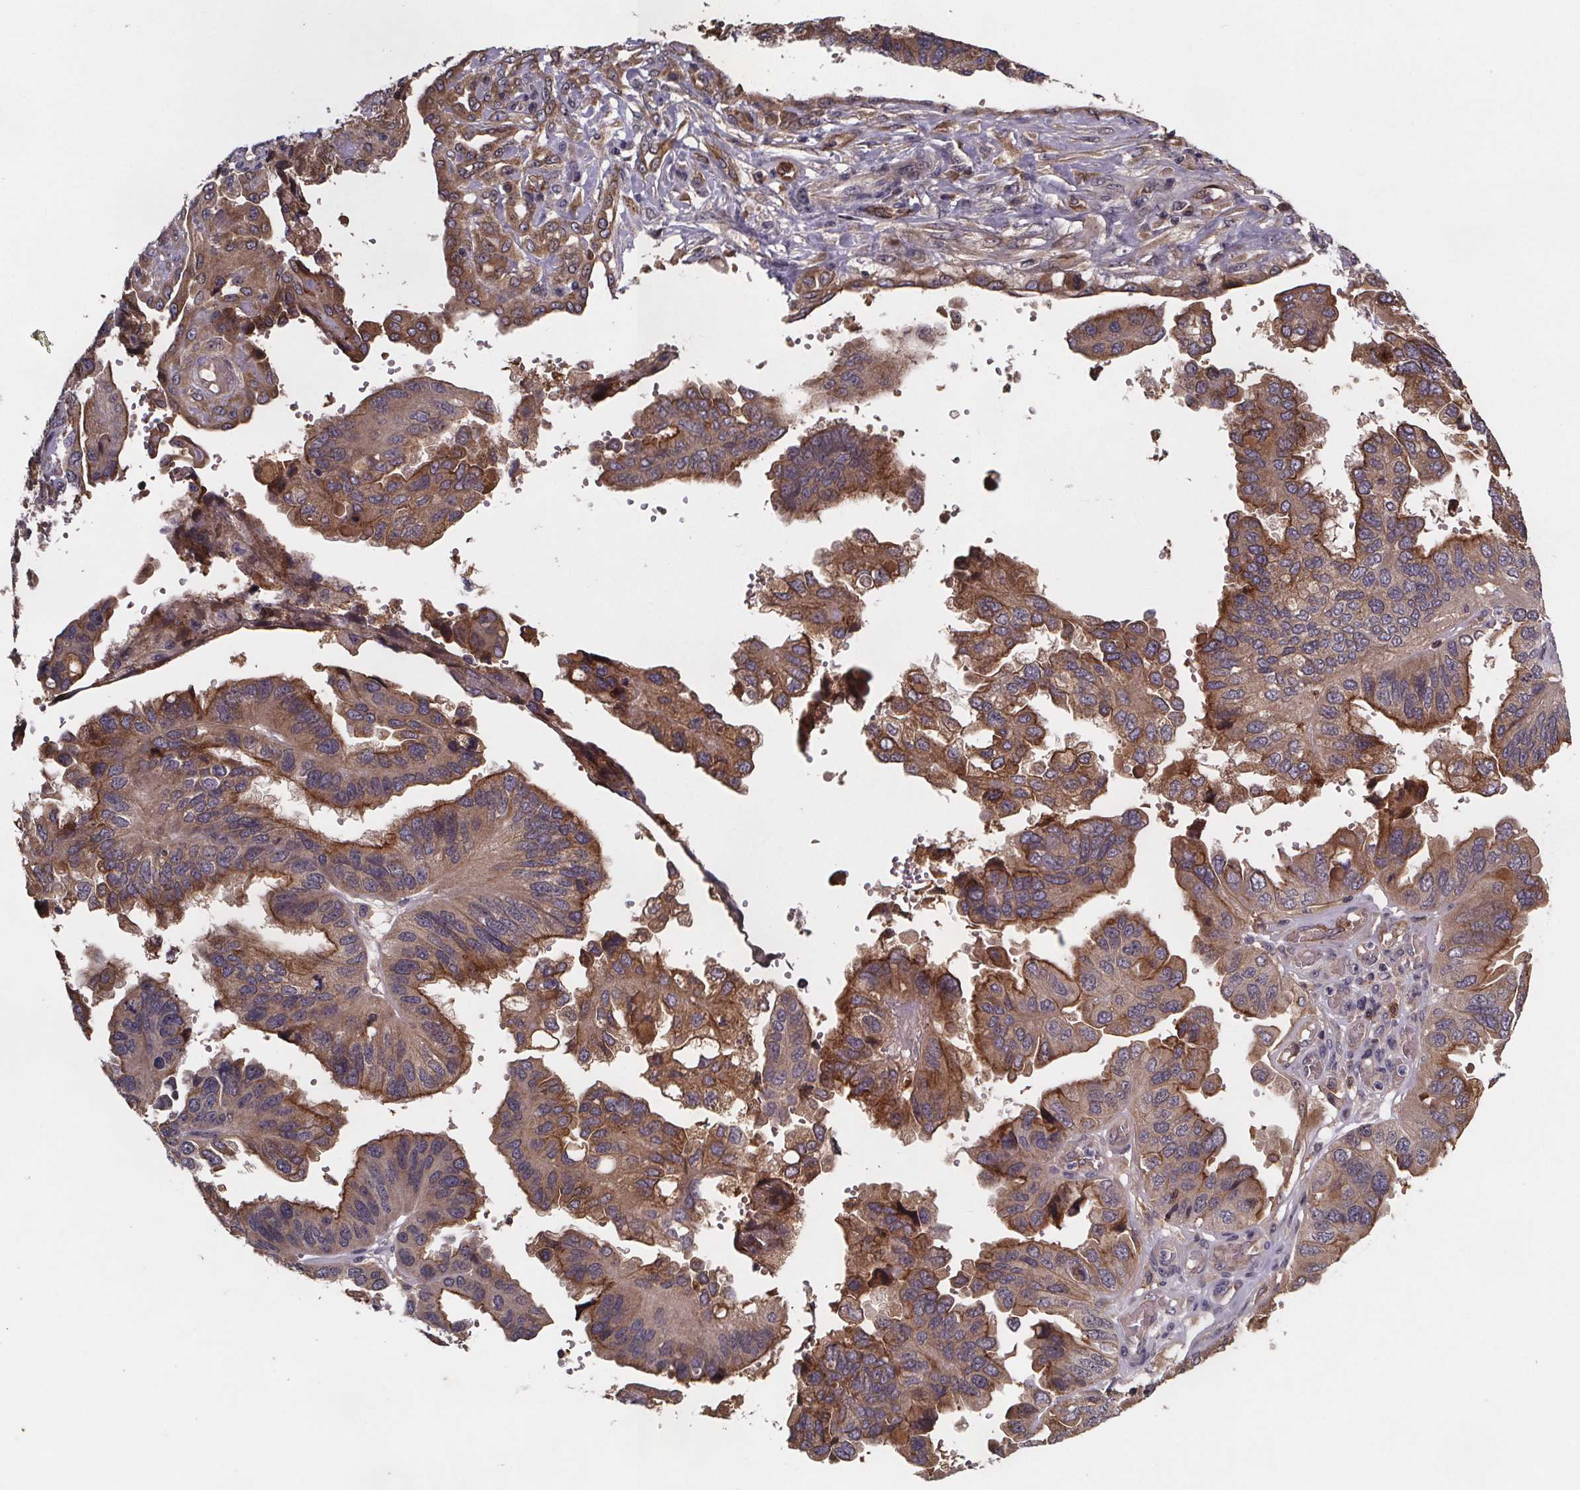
{"staining": {"intensity": "moderate", "quantity": "25%-75%", "location": "cytoplasmic/membranous"}, "tissue": "ovarian cancer", "cell_type": "Tumor cells", "image_type": "cancer", "snomed": [{"axis": "morphology", "description": "Cystadenocarcinoma, serous, NOS"}, {"axis": "topography", "description": "Ovary"}], "caption": "Protein staining displays moderate cytoplasmic/membranous expression in approximately 25%-75% of tumor cells in ovarian cancer. (Stains: DAB in brown, nuclei in blue, Microscopy: brightfield microscopy at high magnification).", "gene": "FASTKD3", "patient": {"sex": "female", "age": 79}}